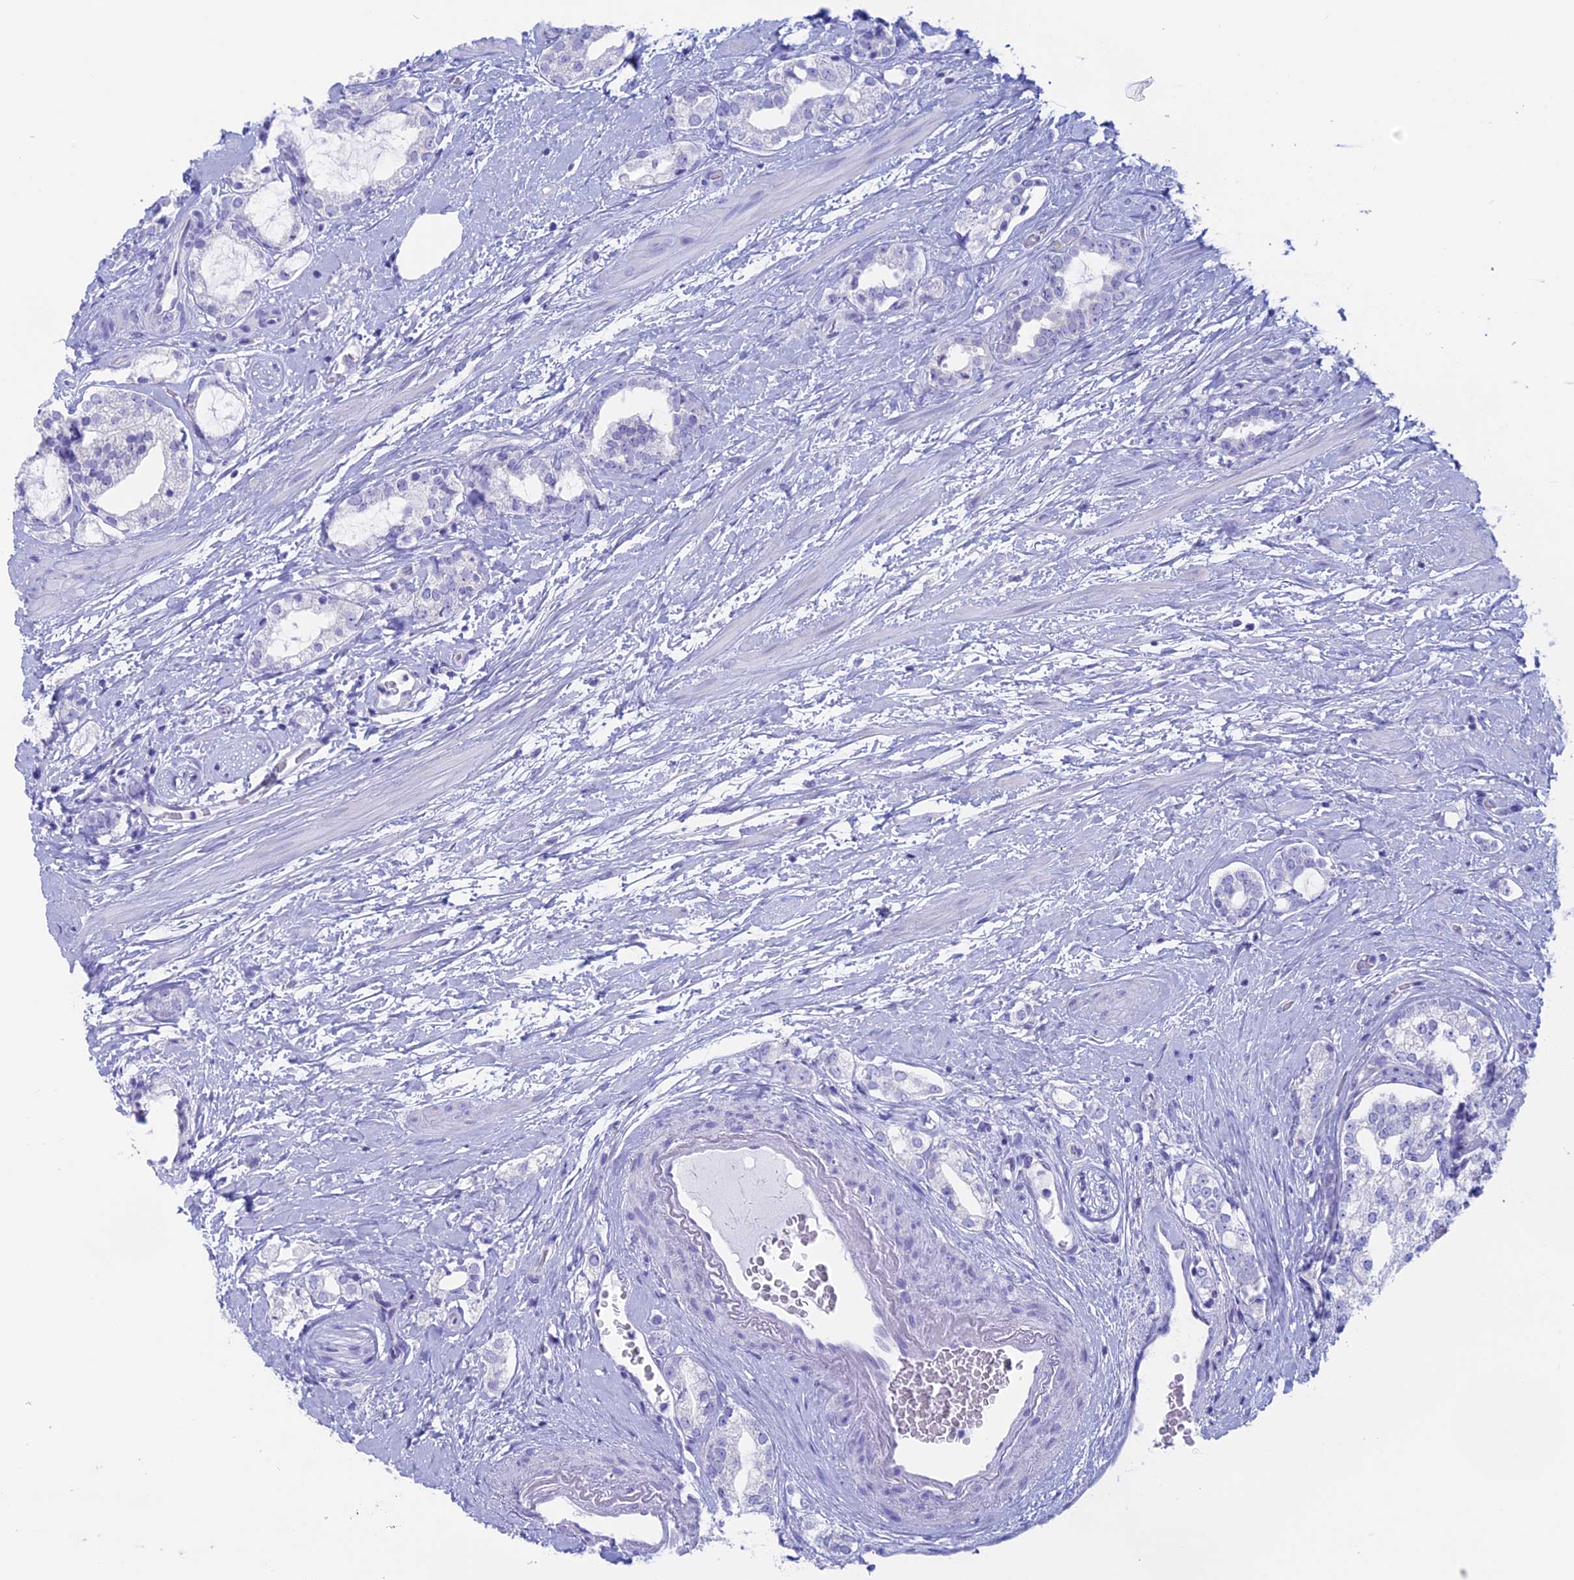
{"staining": {"intensity": "negative", "quantity": "none", "location": "none"}, "tissue": "prostate cancer", "cell_type": "Tumor cells", "image_type": "cancer", "snomed": [{"axis": "morphology", "description": "Adenocarcinoma, High grade"}, {"axis": "topography", "description": "Prostate"}], "caption": "A photomicrograph of human prostate cancer is negative for staining in tumor cells.", "gene": "RP1", "patient": {"sex": "male", "age": 64}}